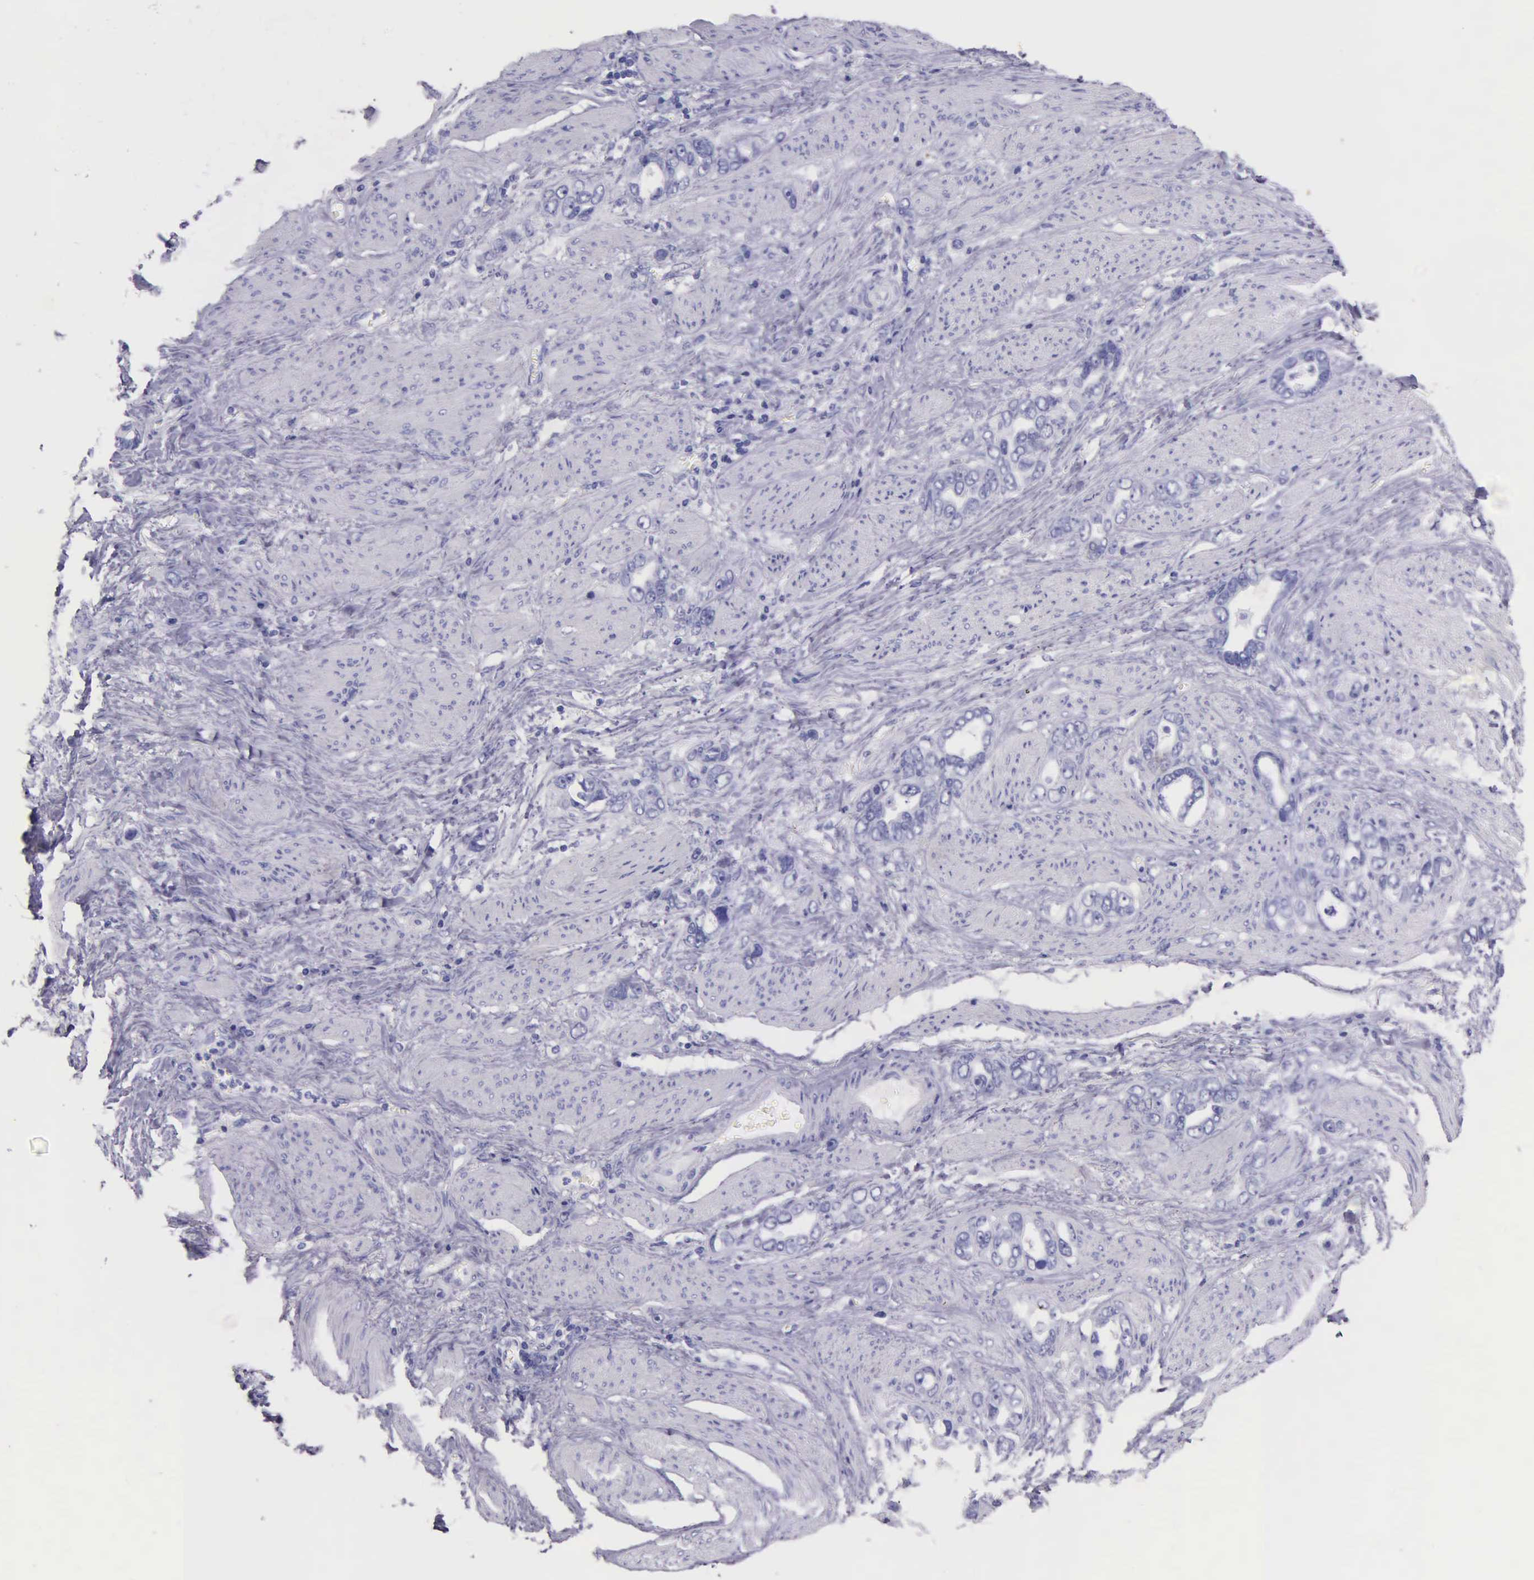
{"staining": {"intensity": "negative", "quantity": "none", "location": "none"}, "tissue": "stomach cancer", "cell_type": "Tumor cells", "image_type": "cancer", "snomed": [{"axis": "morphology", "description": "Adenocarcinoma, NOS"}, {"axis": "topography", "description": "Stomach"}], "caption": "Adenocarcinoma (stomach) was stained to show a protein in brown. There is no significant positivity in tumor cells.", "gene": "KLK3", "patient": {"sex": "male", "age": 78}}